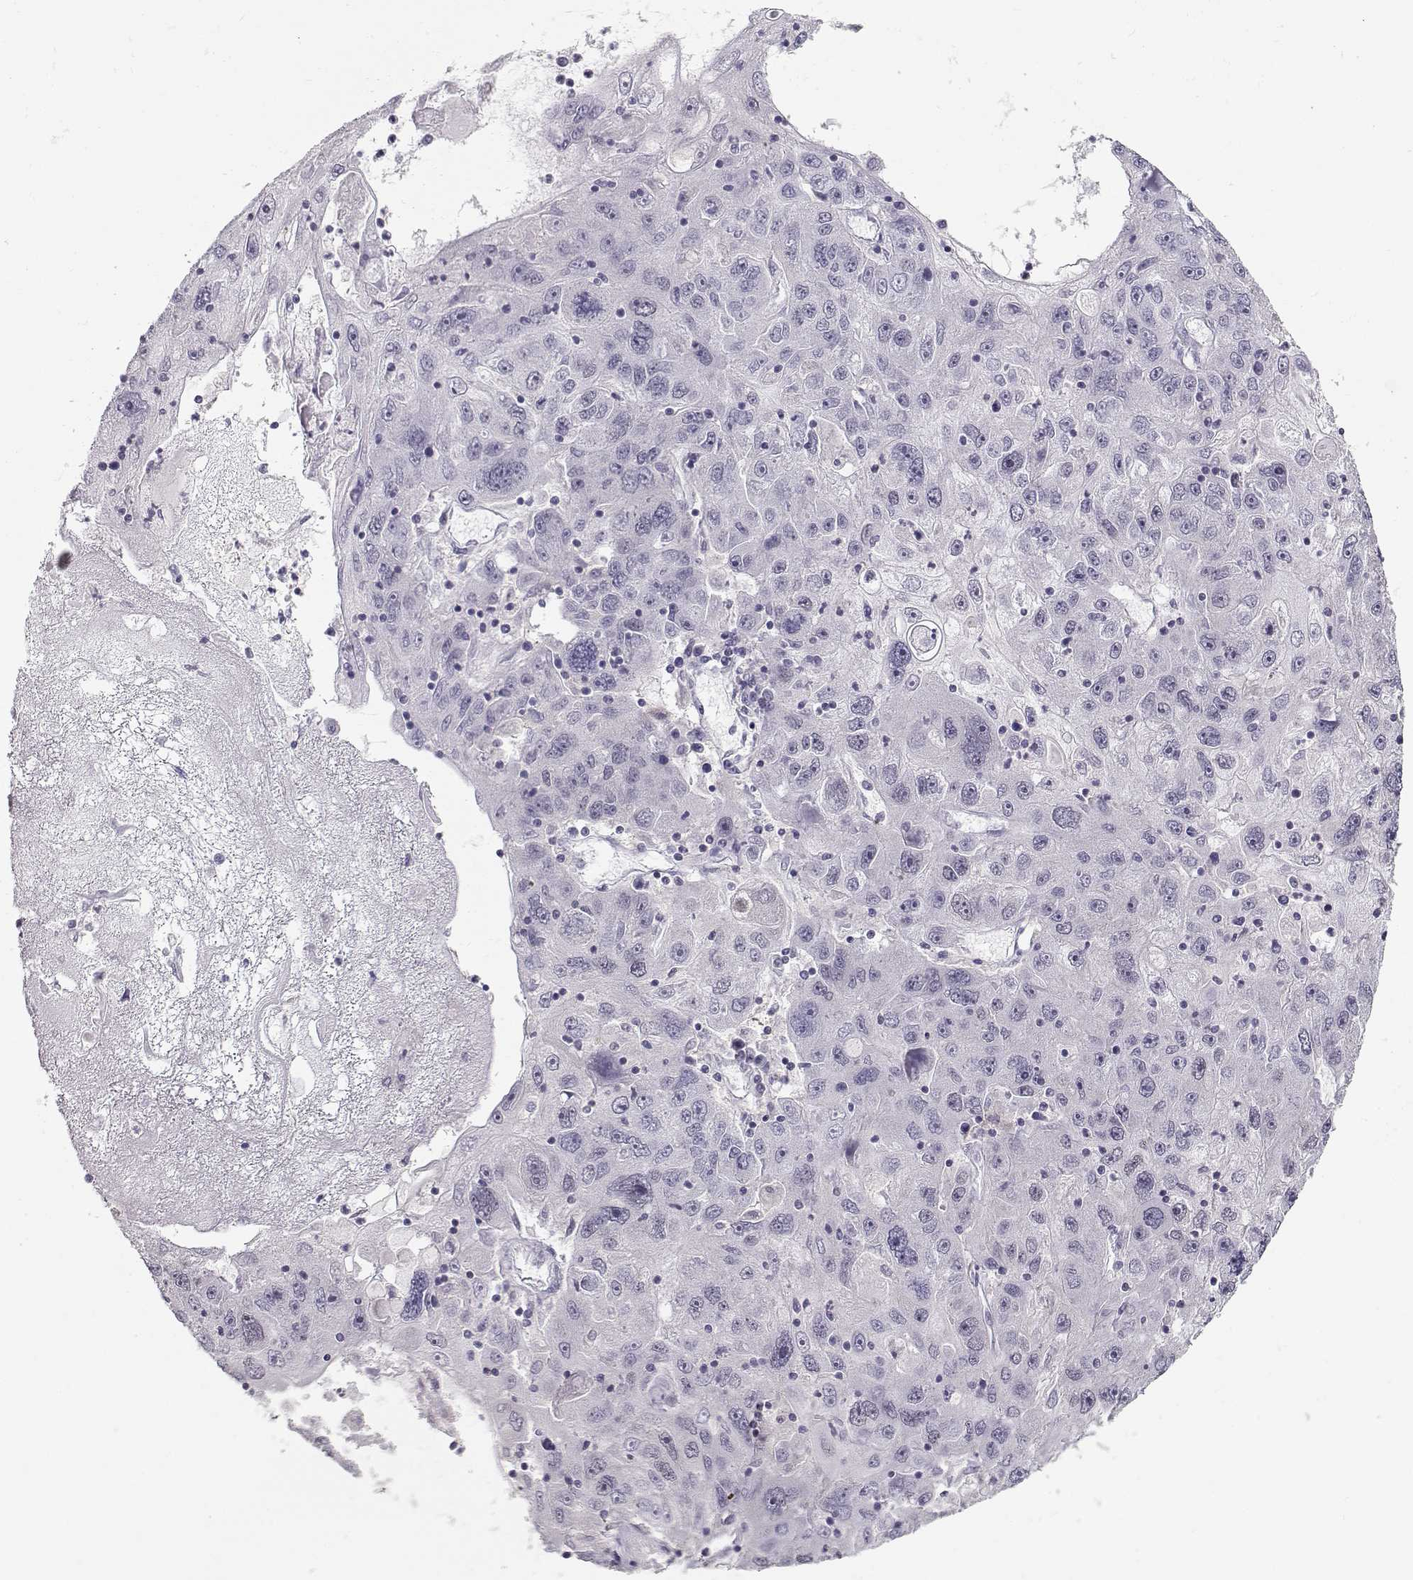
{"staining": {"intensity": "negative", "quantity": "none", "location": "none"}, "tissue": "stomach cancer", "cell_type": "Tumor cells", "image_type": "cancer", "snomed": [{"axis": "morphology", "description": "Adenocarcinoma, NOS"}, {"axis": "topography", "description": "Stomach"}], "caption": "A micrograph of human stomach cancer (adenocarcinoma) is negative for staining in tumor cells.", "gene": "TEPP", "patient": {"sex": "male", "age": 56}}